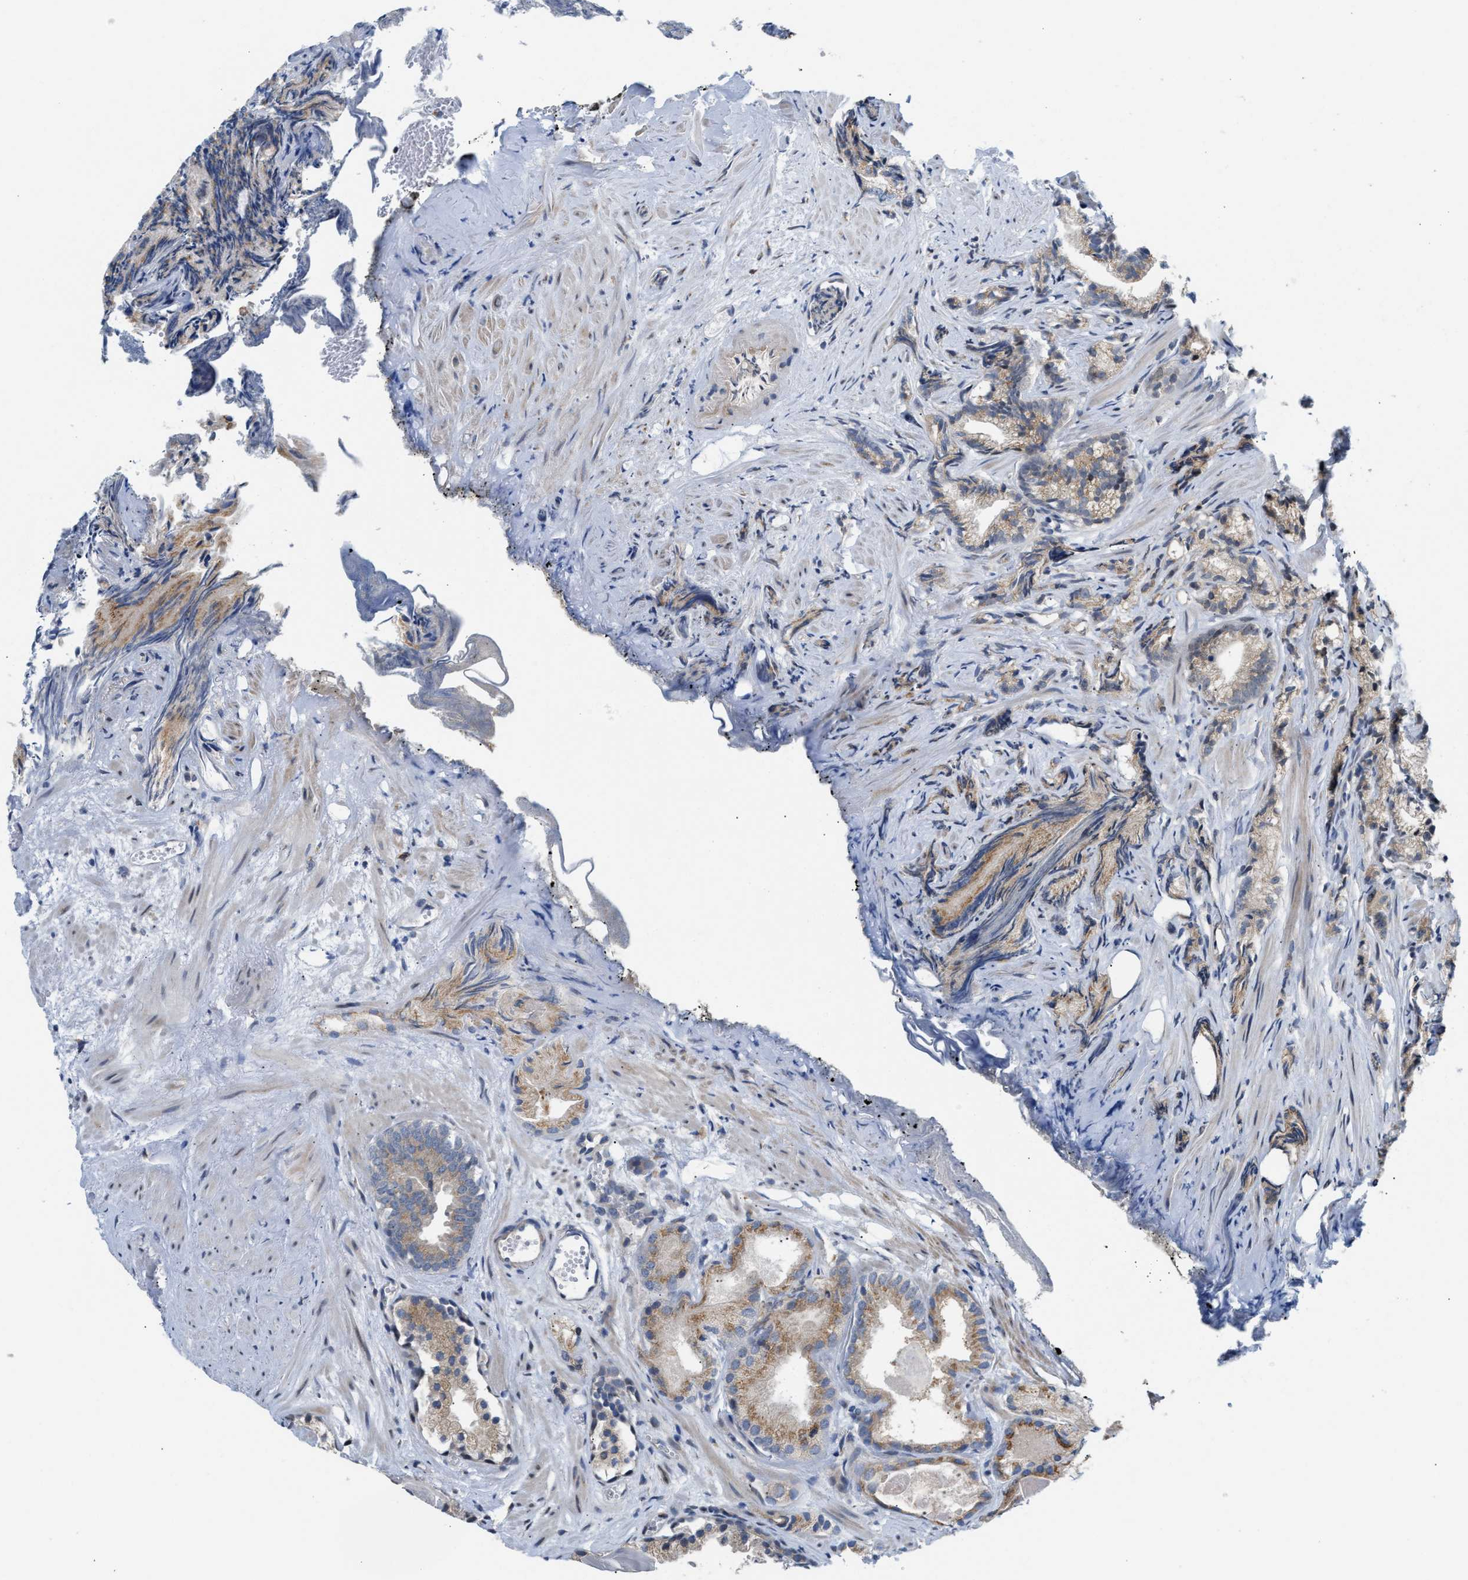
{"staining": {"intensity": "moderate", "quantity": "25%-75%", "location": "cytoplasmic/membranous"}, "tissue": "prostate cancer", "cell_type": "Tumor cells", "image_type": "cancer", "snomed": [{"axis": "morphology", "description": "Adenocarcinoma, Low grade"}, {"axis": "topography", "description": "Prostate"}], "caption": "Immunohistochemical staining of human prostate low-grade adenocarcinoma shows medium levels of moderate cytoplasmic/membranous staining in about 25%-75% of tumor cells.", "gene": "RAB29", "patient": {"sex": "male", "age": 89}}